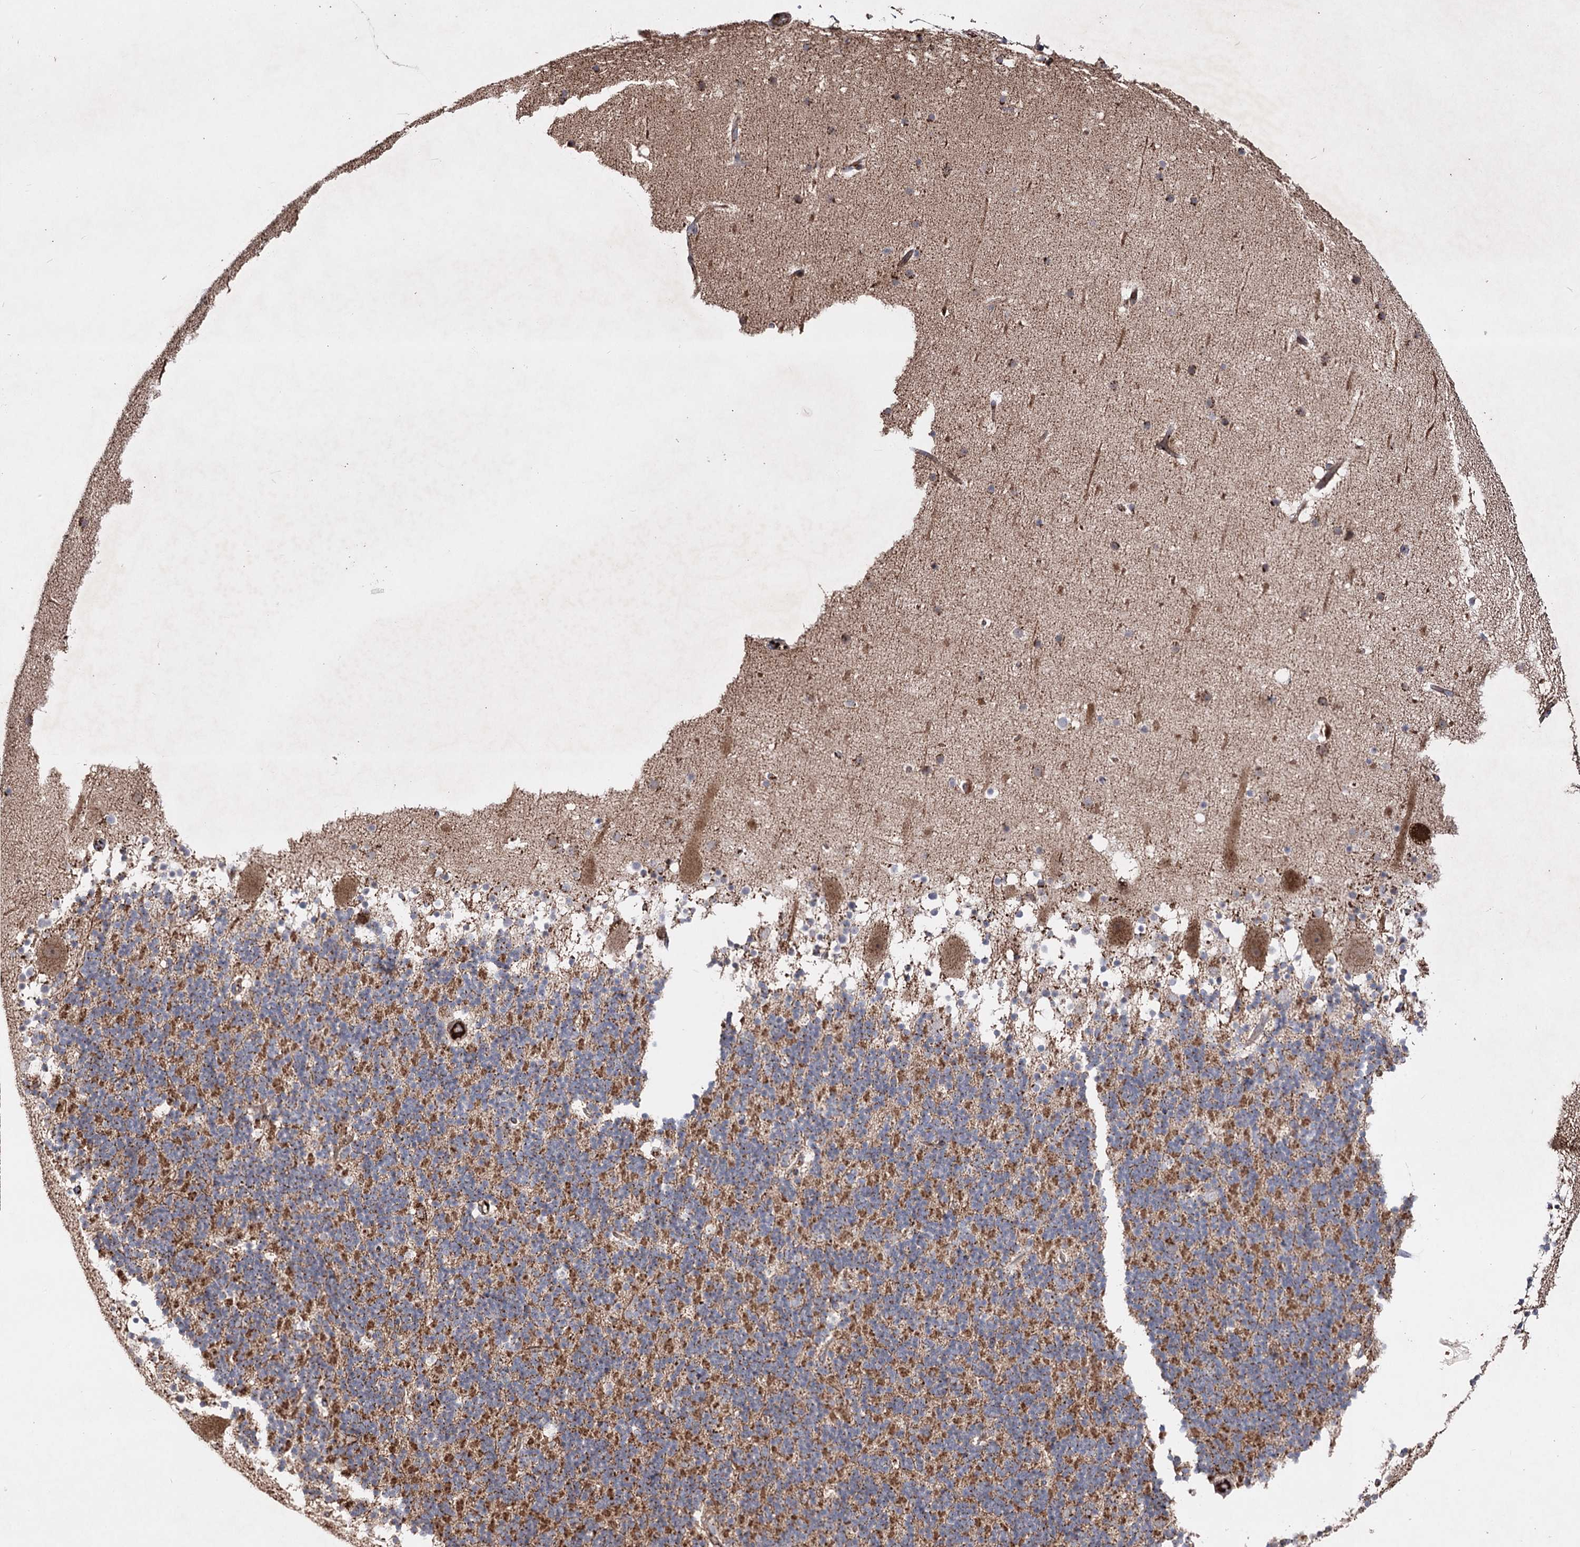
{"staining": {"intensity": "moderate", "quantity": ">75%", "location": "cytoplasmic/membranous"}, "tissue": "cerebellum", "cell_type": "Cells in granular layer", "image_type": "normal", "snomed": [{"axis": "morphology", "description": "Normal tissue, NOS"}, {"axis": "topography", "description": "Cerebellum"}], "caption": "Immunohistochemistry (IHC) image of normal cerebellum: cerebellum stained using immunohistochemistry (IHC) displays medium levels of moderate protein expression localized specifically in the cytoplasmic/membranous of cells in granular layer, appearing as a cytoplasmic/membranous brown color.", "gene": "ARHGAP20", "patient": {"sex": "male", "age": 57}}